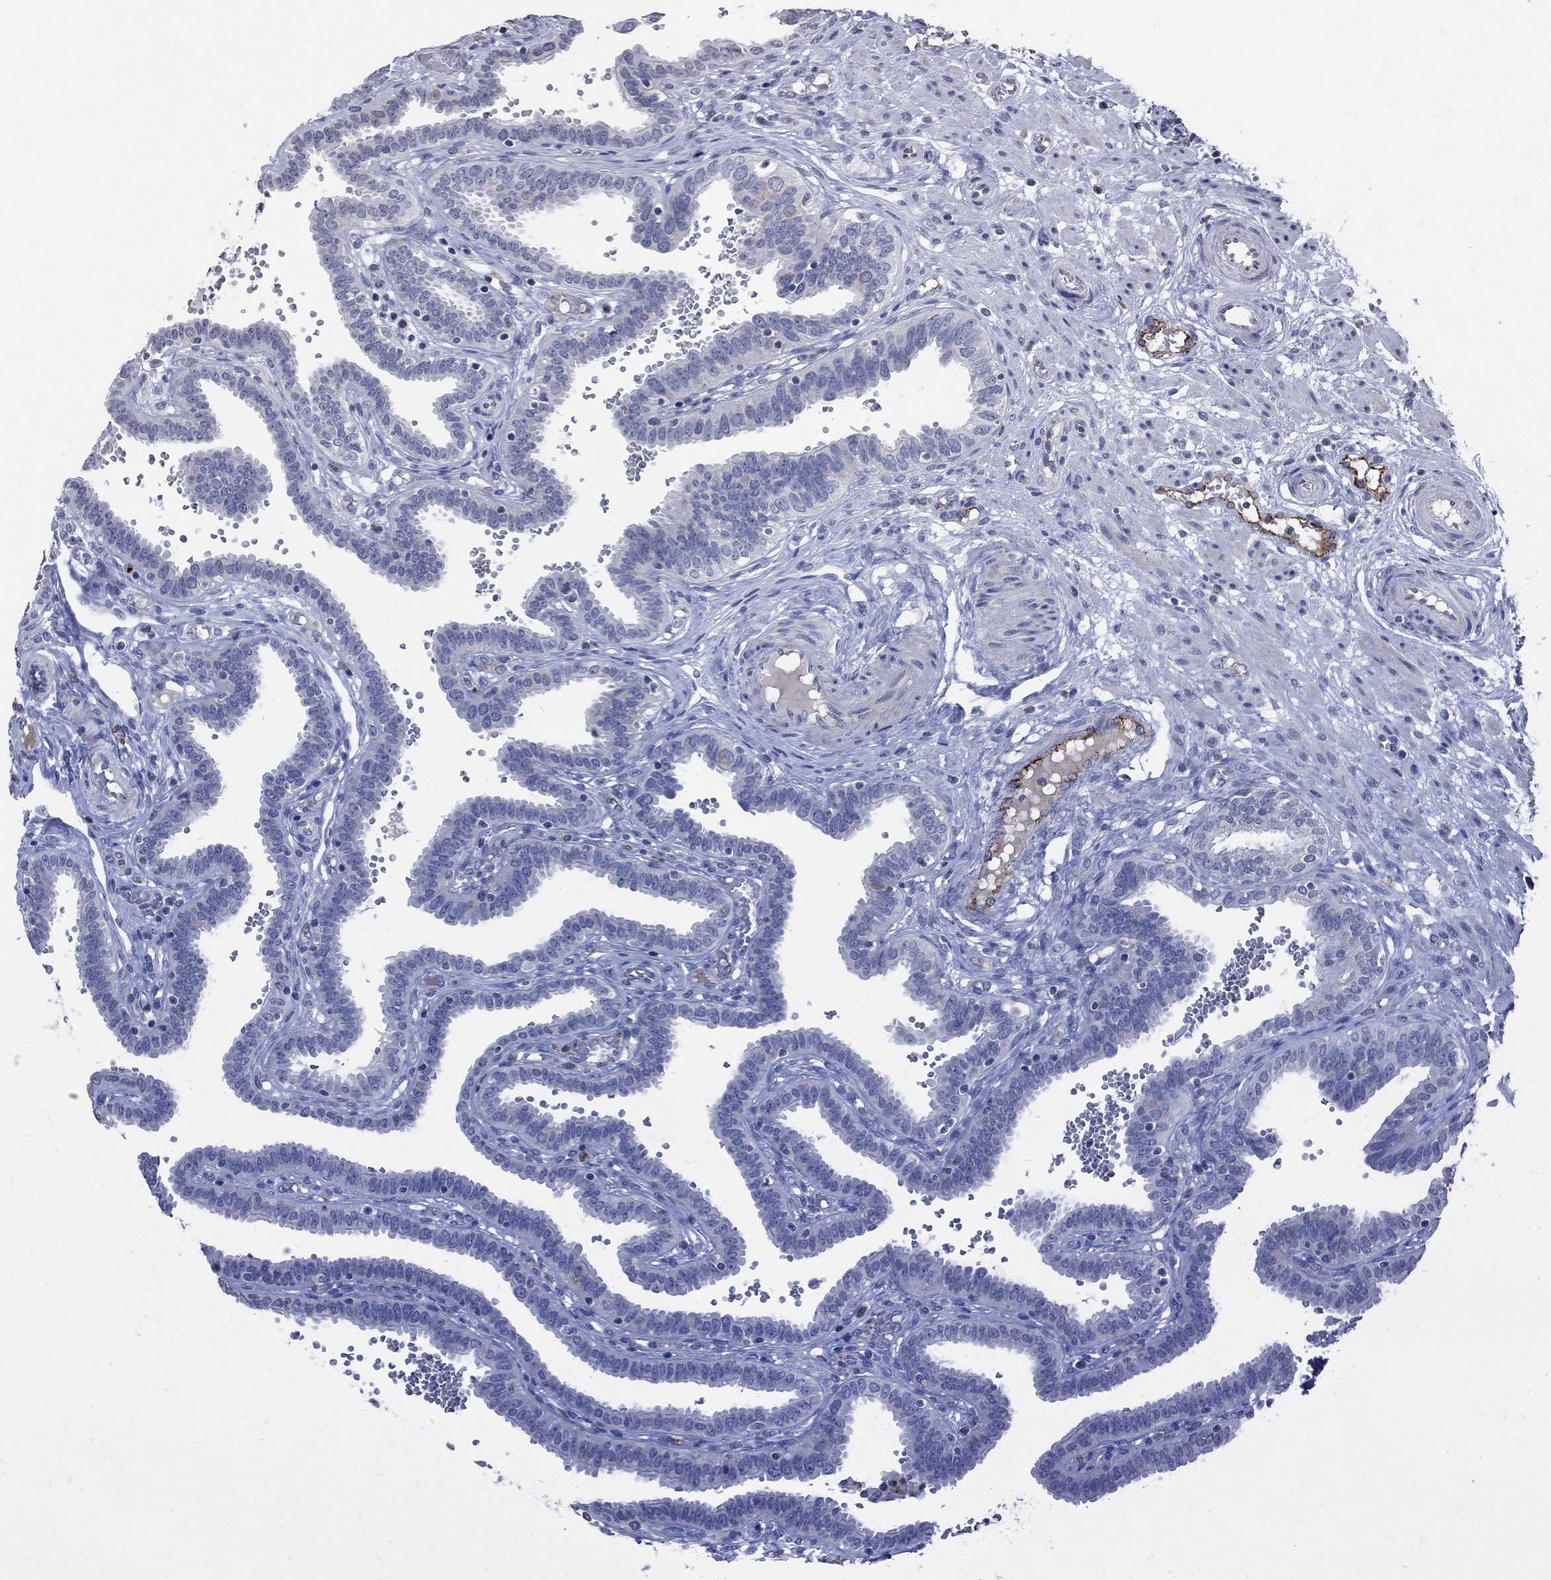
{"staining": {"intensity": "negative", "quantity": "none", "location": "none"}, "tissue": "fallopian tube", "cell_type": "Glandular cells", "image_type": "normal", "snomed": [{"axis": "morphology", "description": "Normal tissue, NOS"}, {"axis": "topography", "description": "Fallopian tube"}], "caption": "A high-resolution photomicrograph shows immunohistochemistry staining of unremarkable fallopian tube, which shows no significant staining in glandular cells.", "gene": "TINAG", "patient": {"sex": "female", "age": 37}}